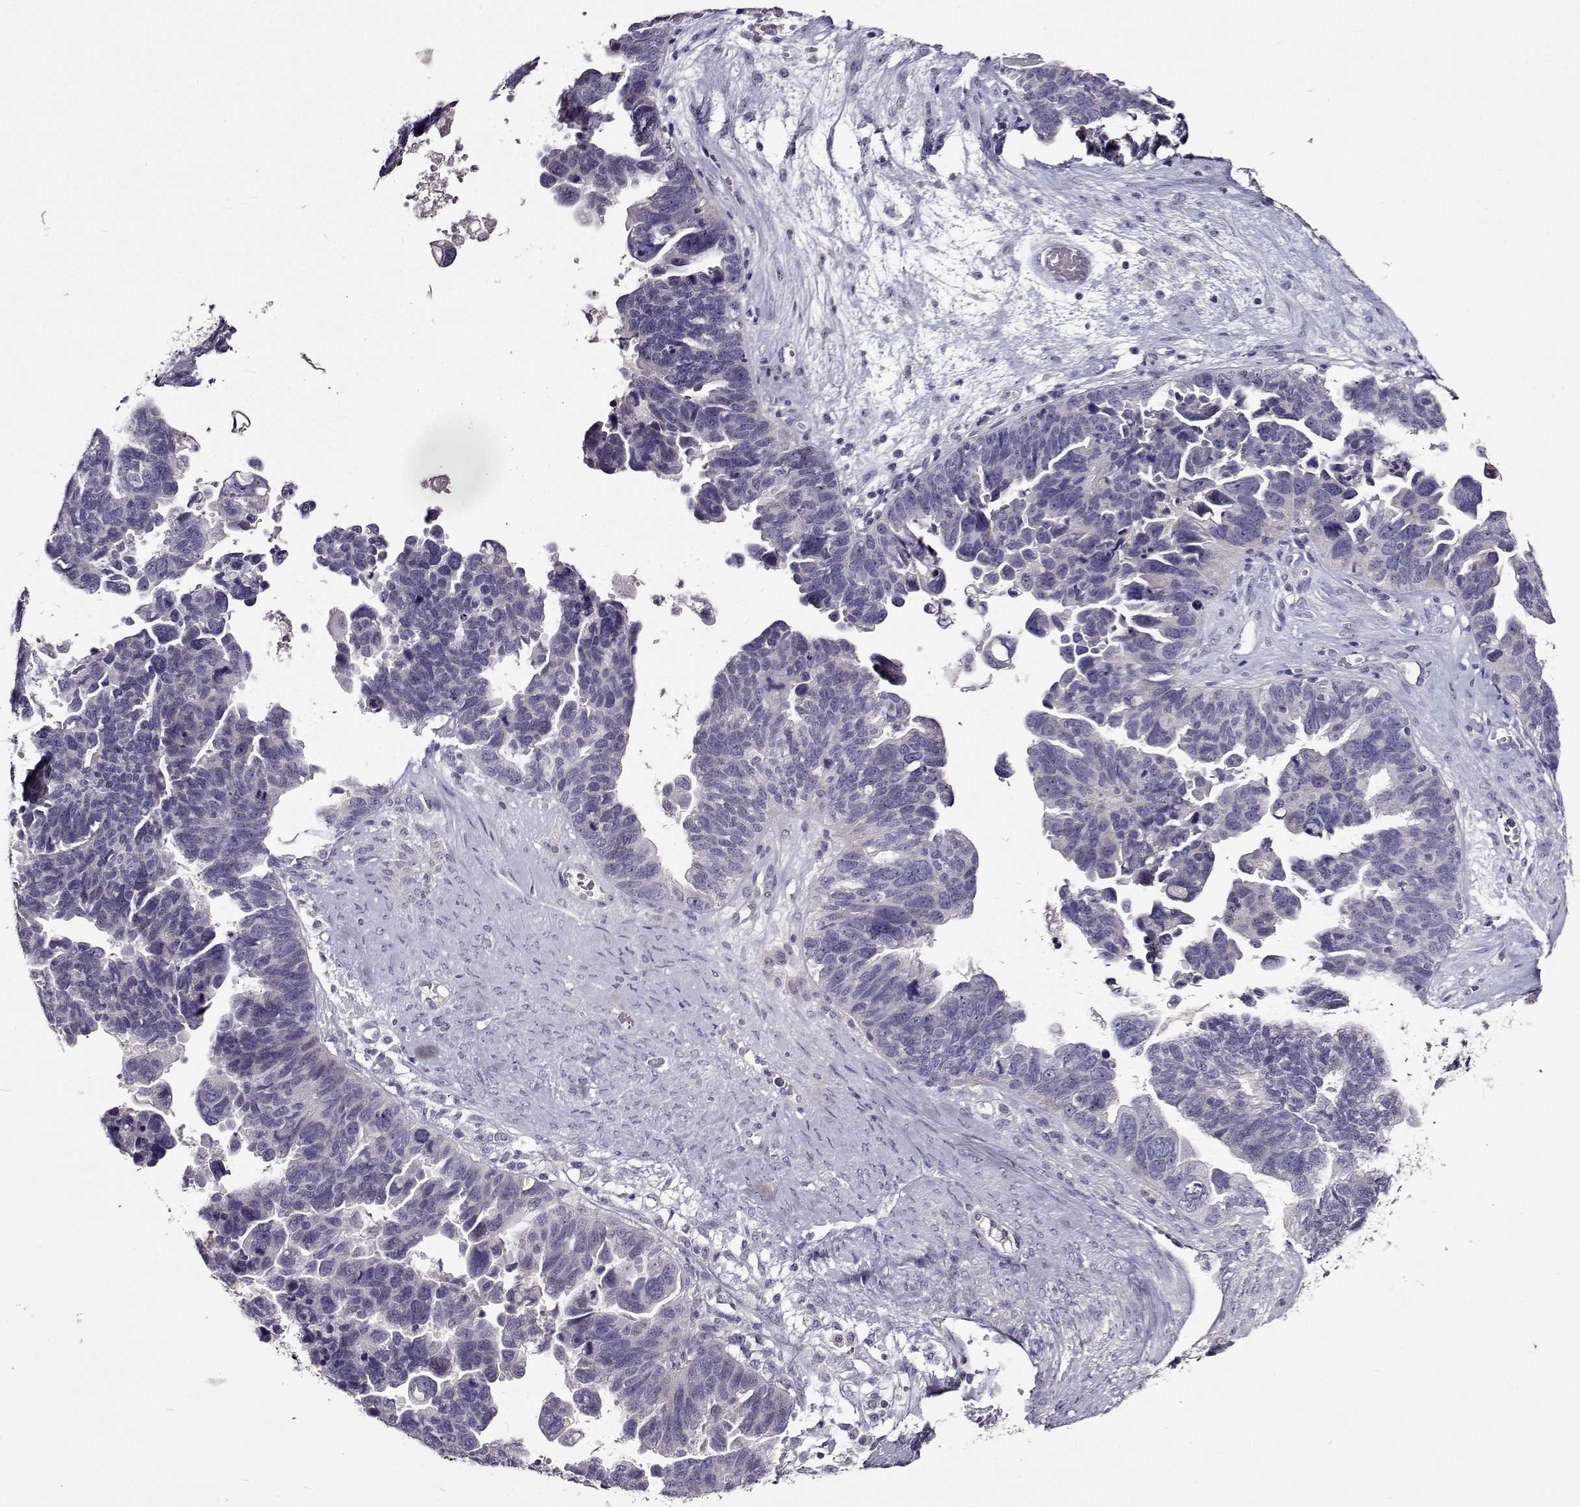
{"staining": {"intensity": "negative", "quantity": "none", "location": "none"}, "tissue": "ovarian cancer", "cell_type": "Tumor cells", "image_type": "cancer", "snomed": [{"axis": "morphology", "description": "Cystadenocarcinoma, serous, NOS"}, {"axis": "topography", "description": "Ovary"}], "caption": "Protein analysis of ovarian cancer (serous cystadenocarcinoma) exhibits no significant expression in tumor cells.", "gene": "PAEP", "patient": {"sex": "female", "age": 60}}